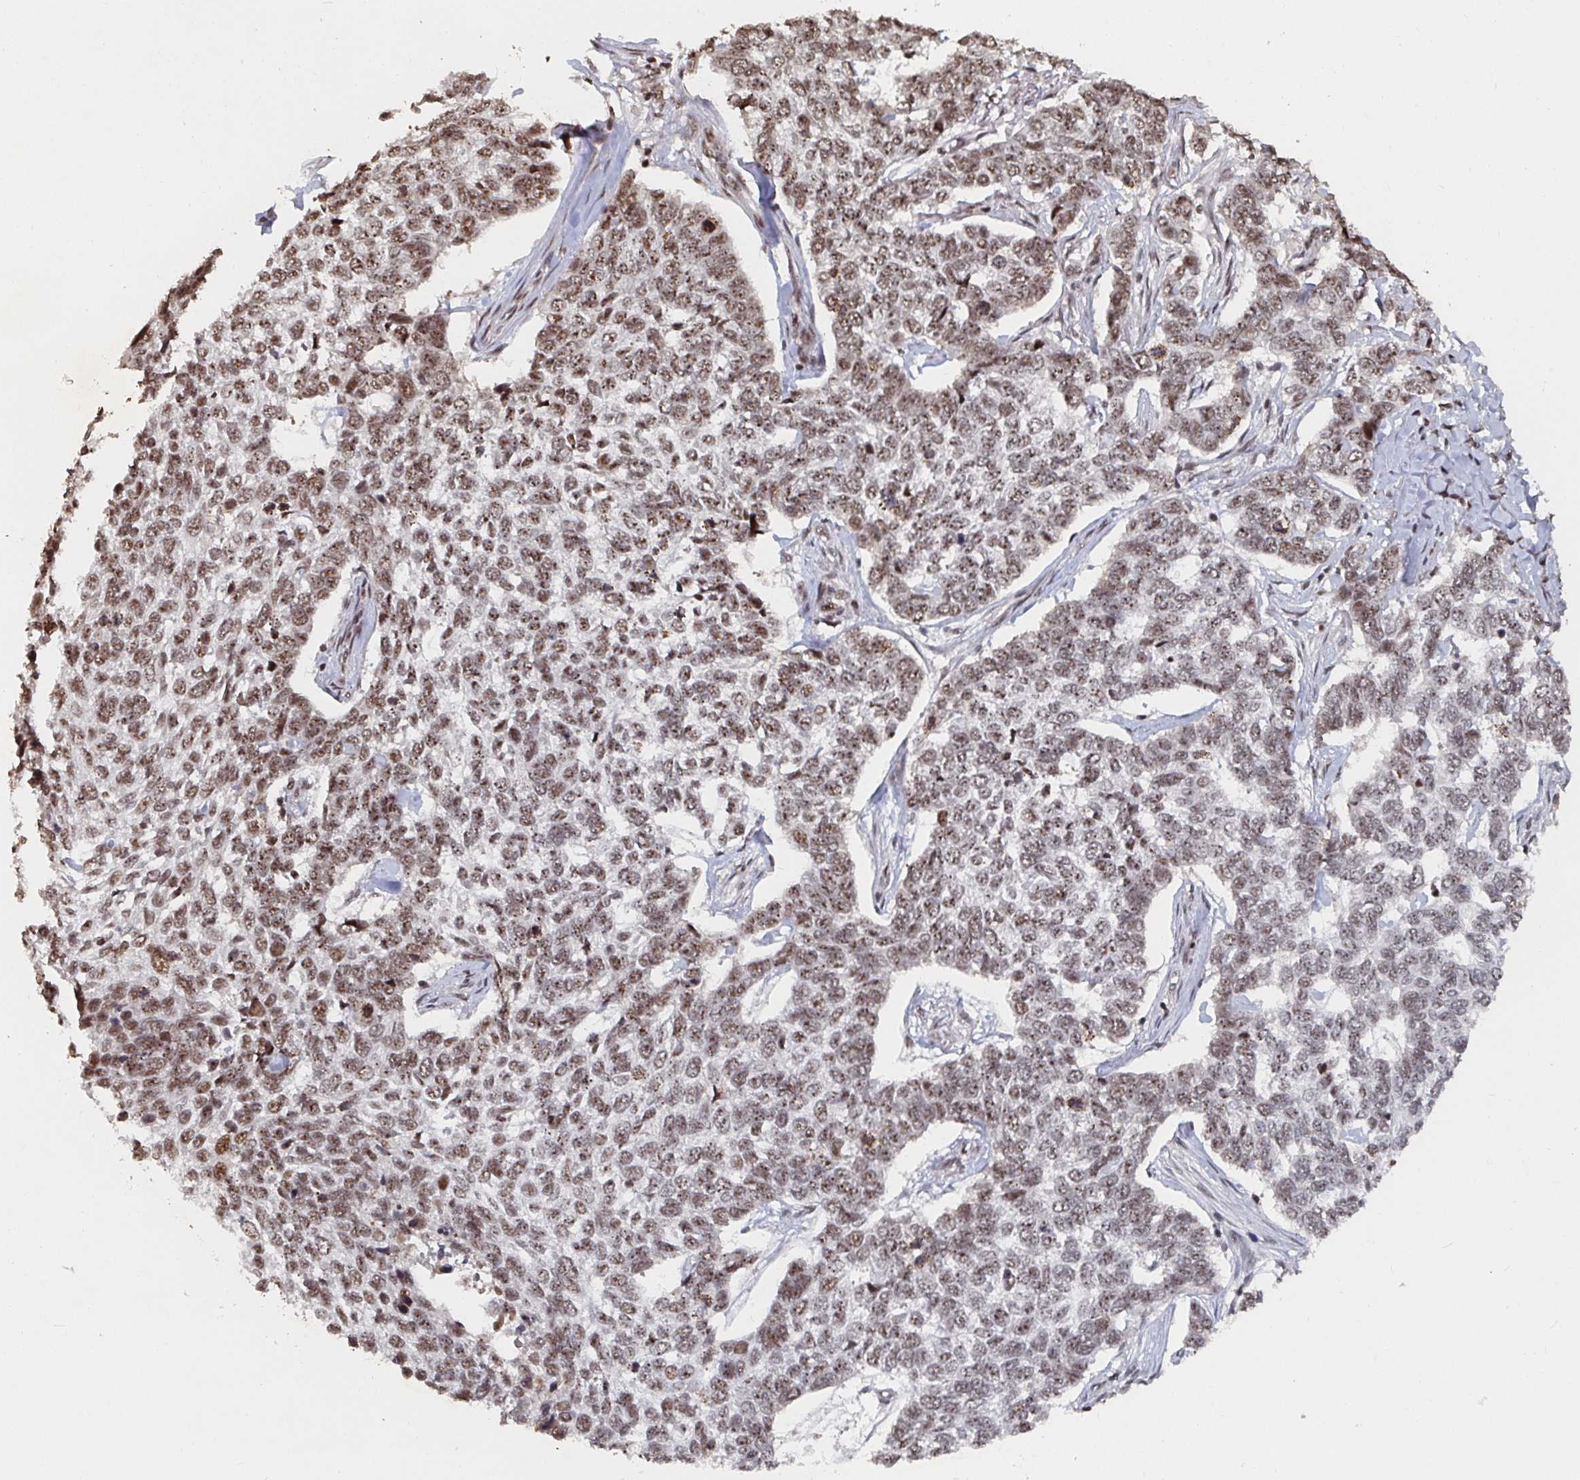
{"staining": {"intensity": "moderate", "quantity": ">75%", "location": "nuclear"}, "tissue": "skin cancer", "cell_type": "Tumor cells", "image_type": "cancer", "snomed": [{"axis": "morphology", "description": "Basal cell carcinoma"}, {"axis": "topography", "description": "Skin"}], "caption": "Immunohistochemistry (IHC) (DAB (3,3'-diaminobenzidine)) staining of human skin cancer shows moderate nuclear protein staining in about >75% of tumor cells. The staining was performed using DAB (3,3'-diaminobenzidine) to visualize the protein expression in brown, while the nuclei were stained in blue with hematoxylin (Magnification: 20x).", "gene": "ZDHHC12", "patient": {"sex": "female", "age": 65}}